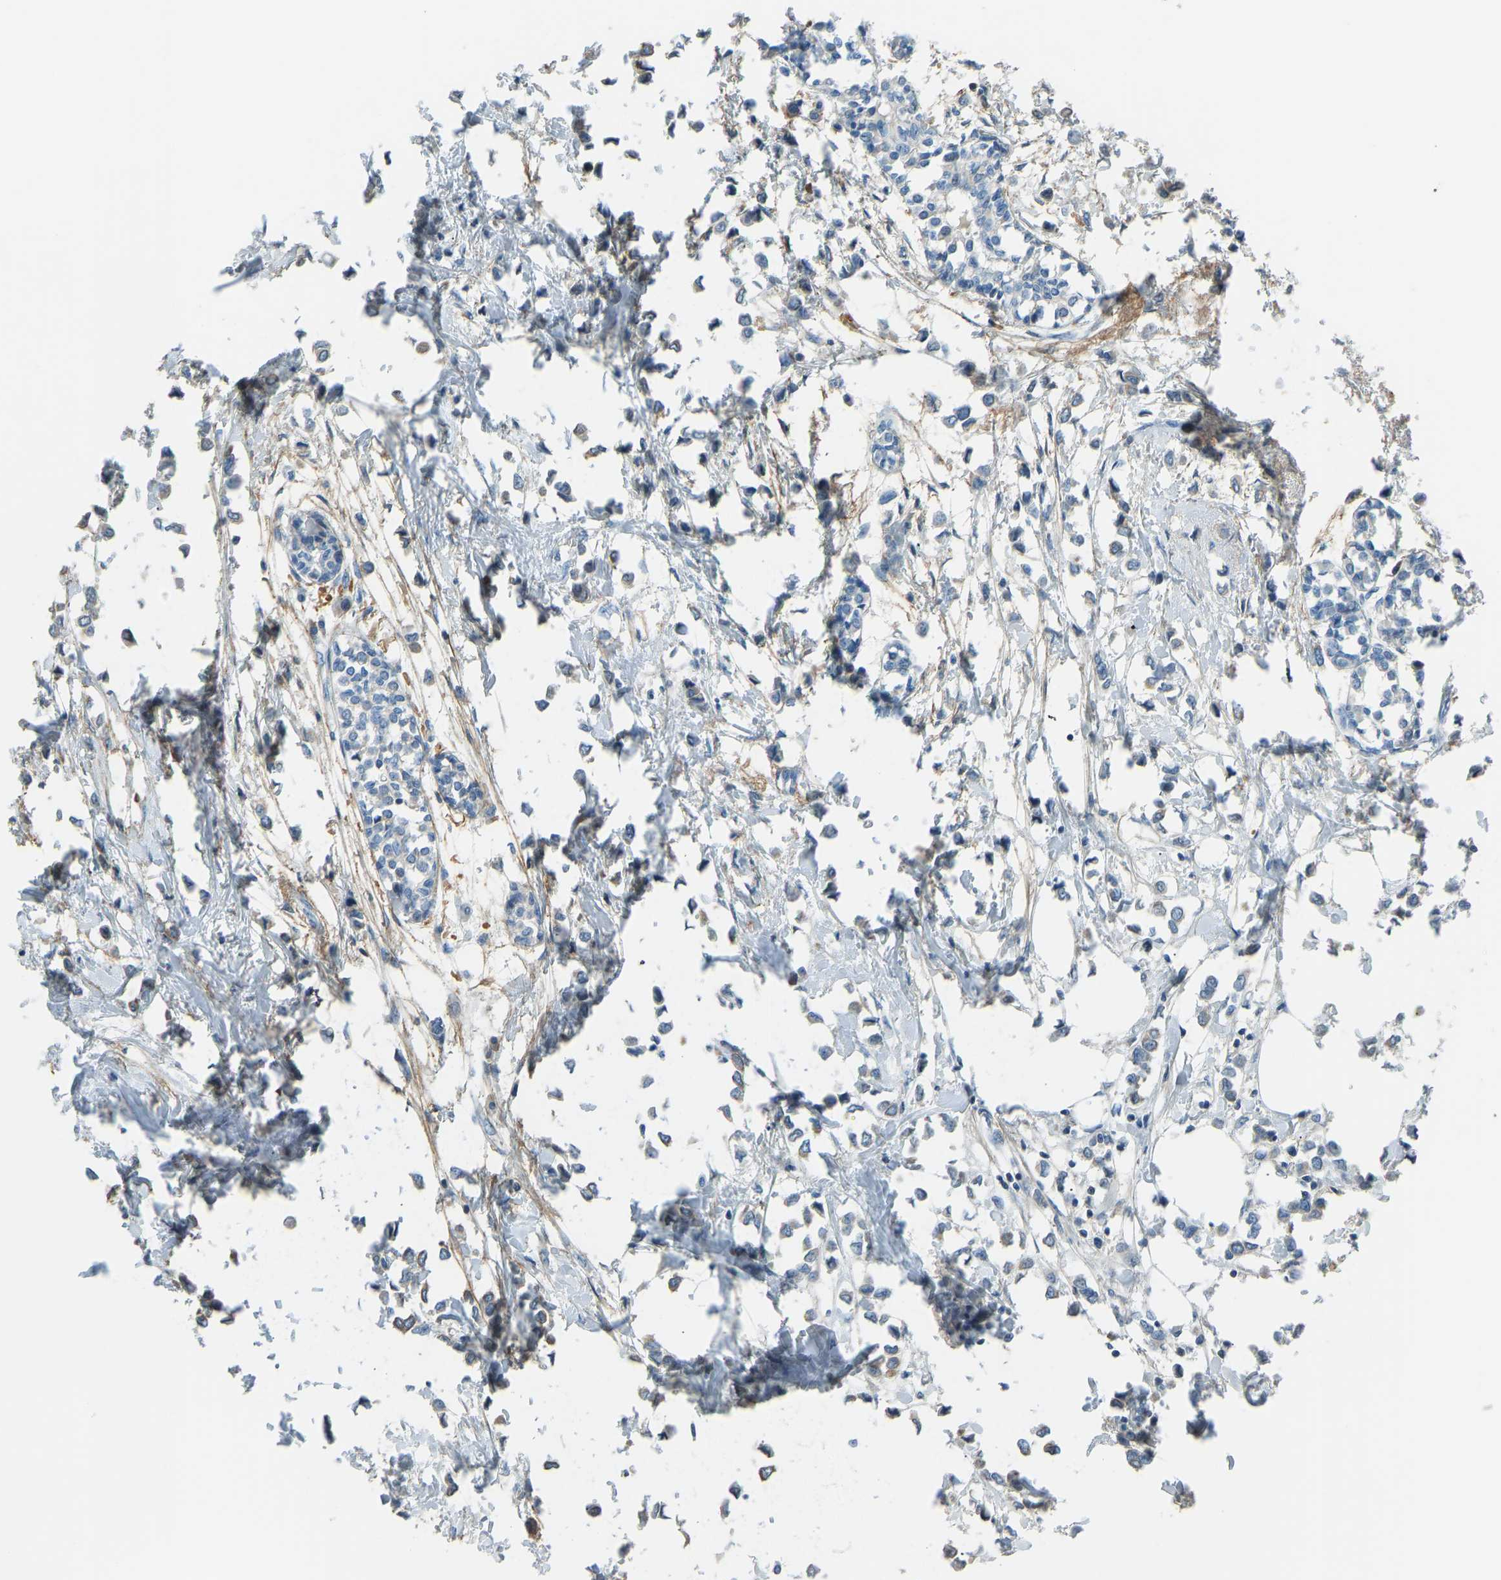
{"staining": {"intensity": "weak", "quantity": "<25%", "location": "cytoplasmic/membranous"}, "tissue": "breast cancer", "cell_type": "Tumor cells", "image_type": "cancer", "snomed": [{"axis": "morphology", "description": "Lobular carcinoma"}, {"axis": "topography", "description": "Breast"}], "caption": "Human breast cancer stained for a protein using IHC displays no positivity in tumor cells.", "gene": "FBLN2", "patient": {"sex": "female", "age": 51}}